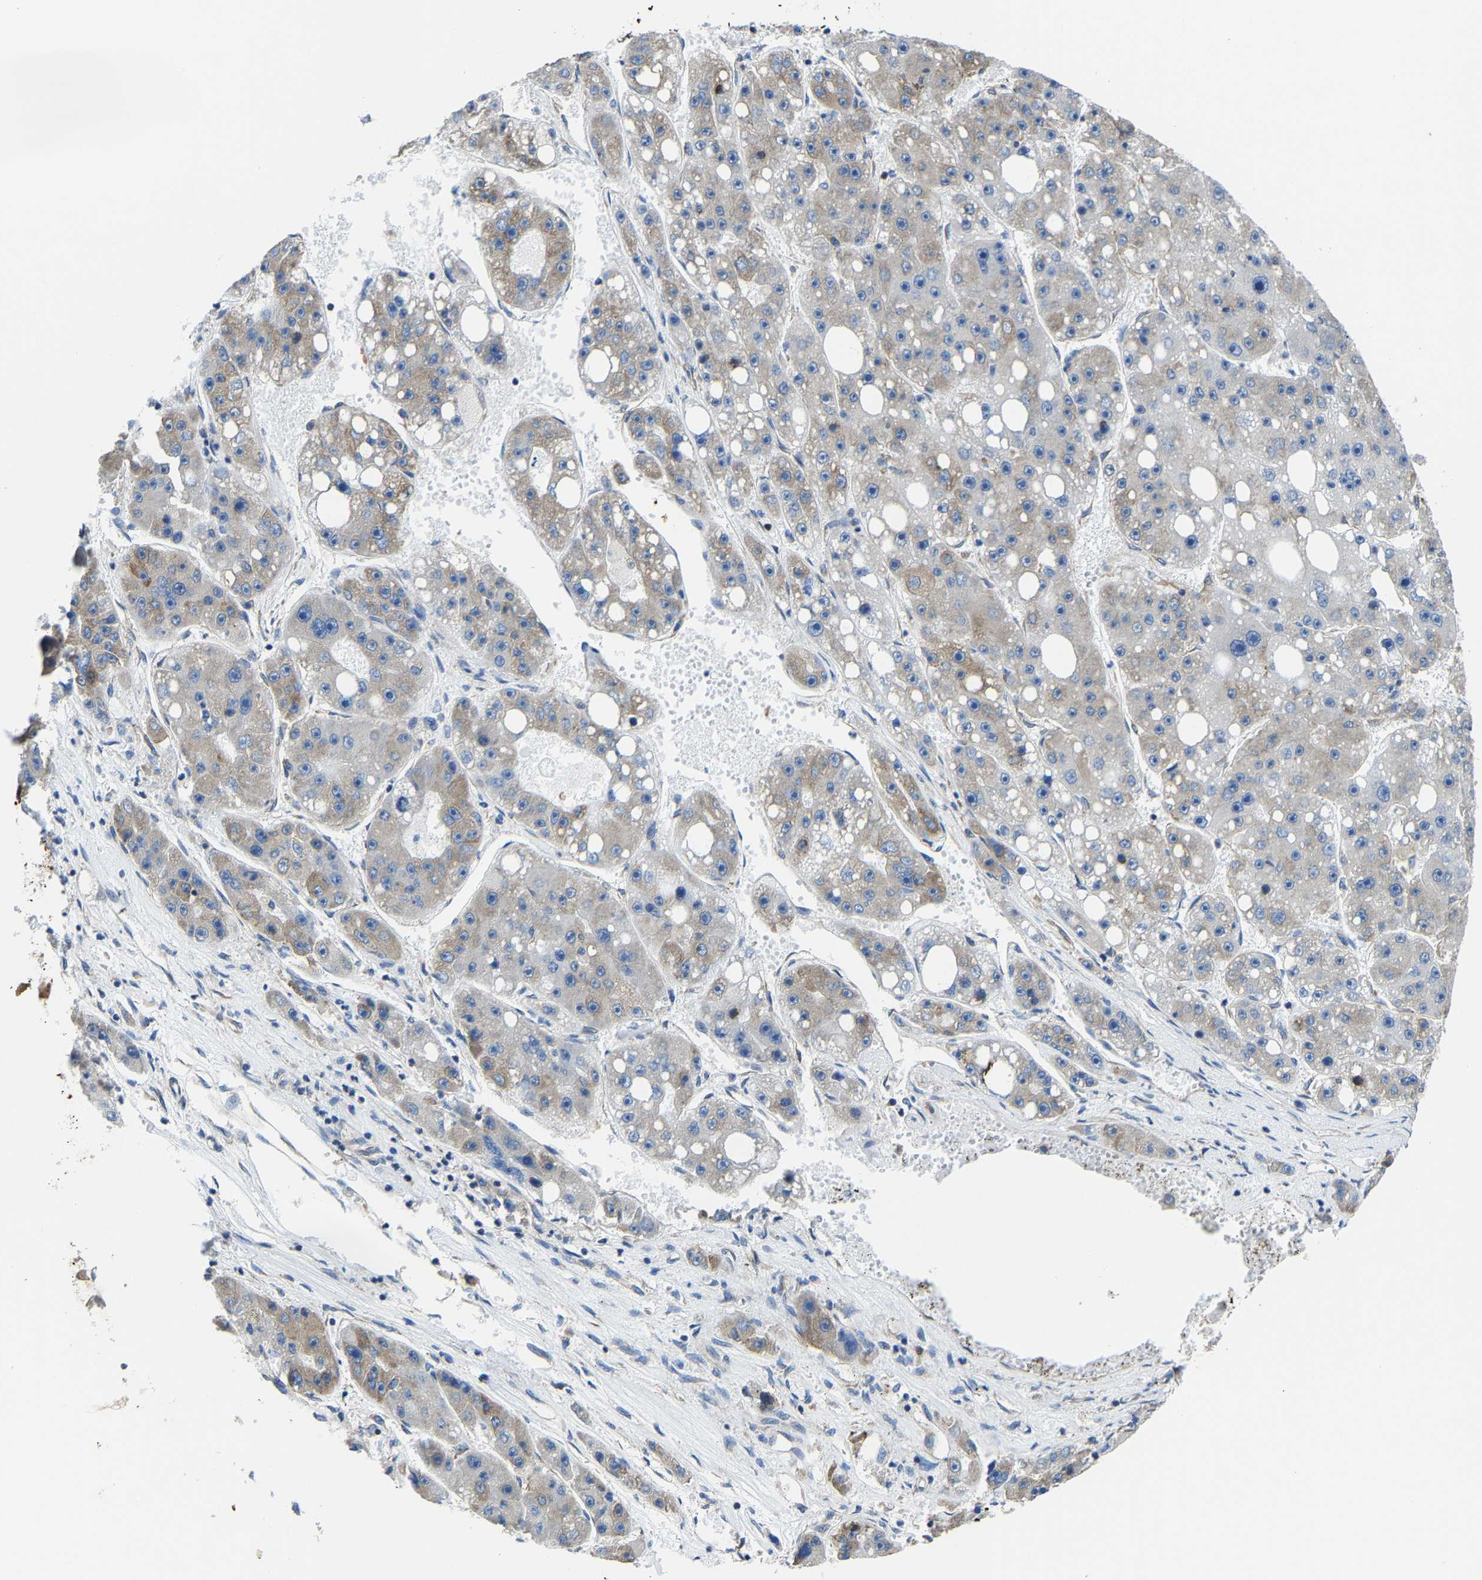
{"staining": {"intensity": "weak", "quantity": "25%-75%", "location": "cytoplasmic/membranous"}, "tissue": "liver cancer", "cell_type": "Tumor cells", "image_type": "cancer", "snomed": [{"axis": "morphology", "description": "Carcinoma, Hepatocellular, NOS"}, {"axis": "topography", "description": "Liver"}], "caption": "Immunohistochemistry histopathology image of neoplastic tissue: liver hepatocellular carcinoma stained using IHC exhibits low levels of weak protein expression localized specifically in the cytoplasmic/membranous of tumor cells, appearing as a cytoplasmic/membranous brown color.", "gene": "G3BP2", "patient": {"sex": "female", "age": 61}}